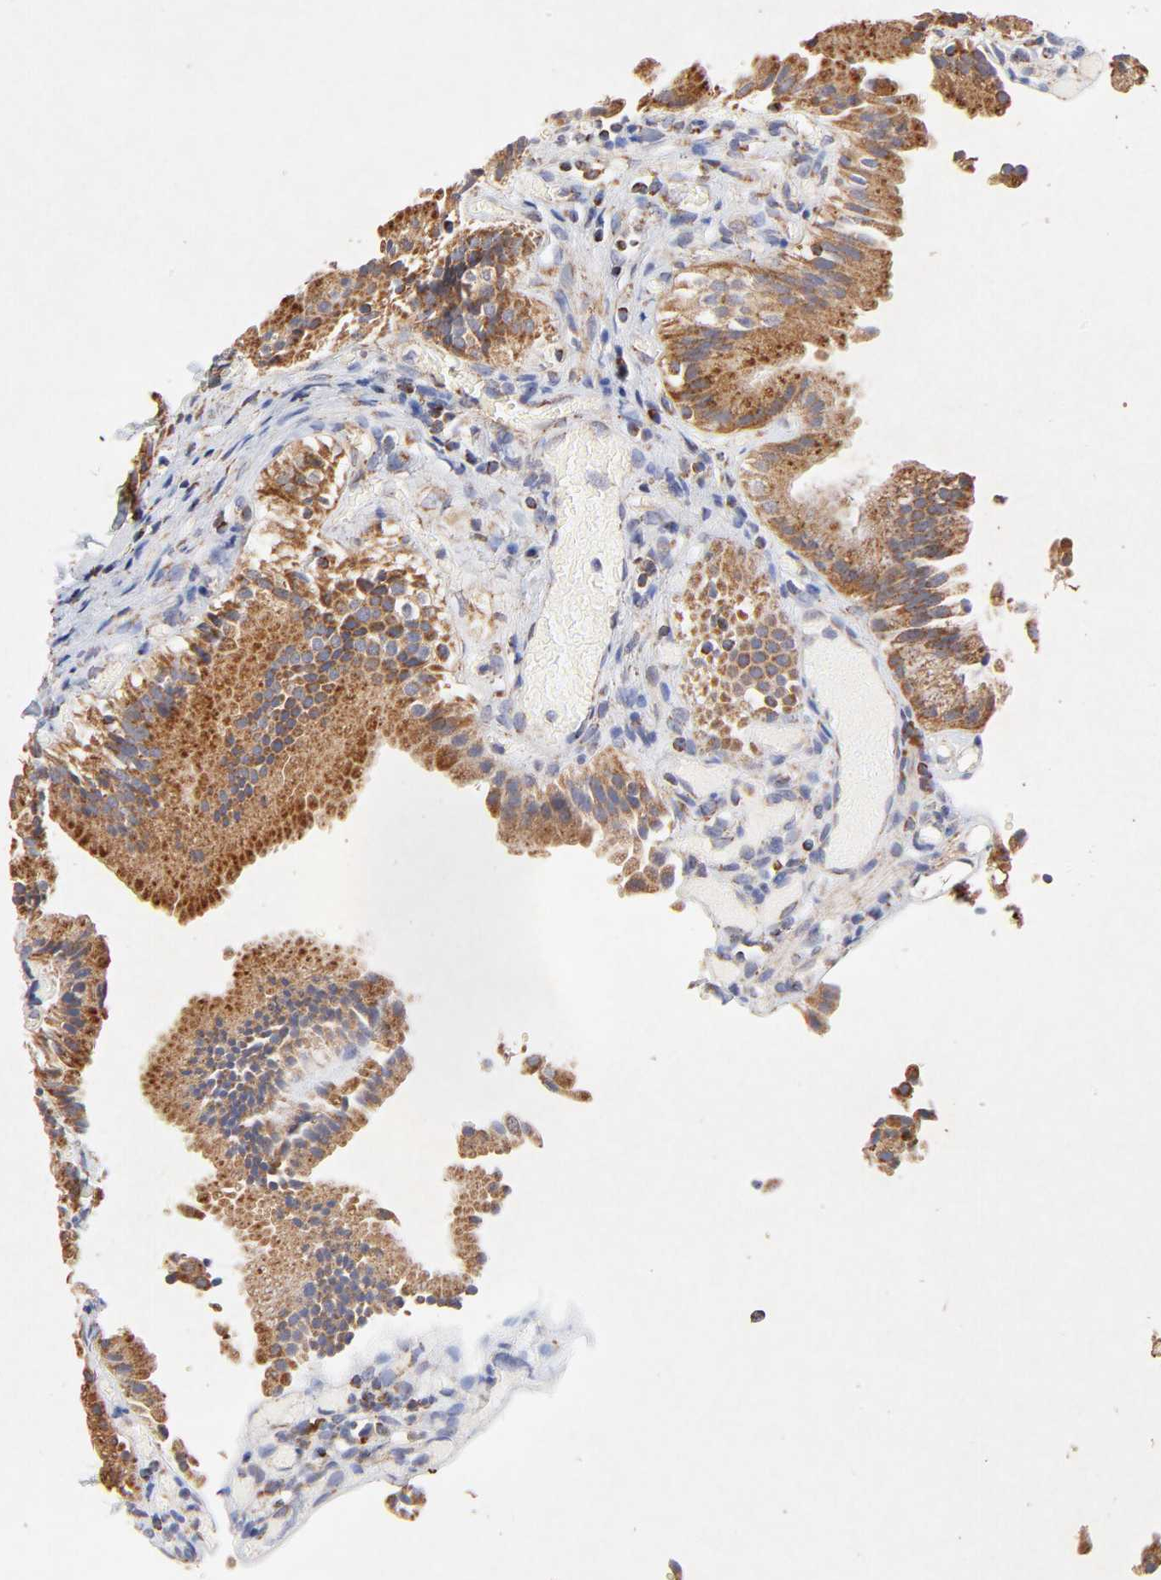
{"staining": {"intensity": "moderate", "quantity": ">75%", "location": "cytoplasmic/membranous"}, "tissue": "gallbladder", "cell_type": "Glandular cells", "image_type": "normal", "snomed": [{"axis": "morphology", "description": "Normal tissue, NOS"}, {"axis": "topography", "description": "Gallbladder"}], "caption": "This is a histology image of immunohistochemistry (IHC) staining of normal gallbladder, which shows moderate positivity in the cytoplasmic/membranous of glandular cells.", "gene": "SSBP1", "patient": {"sex": "male", "age": 65}}